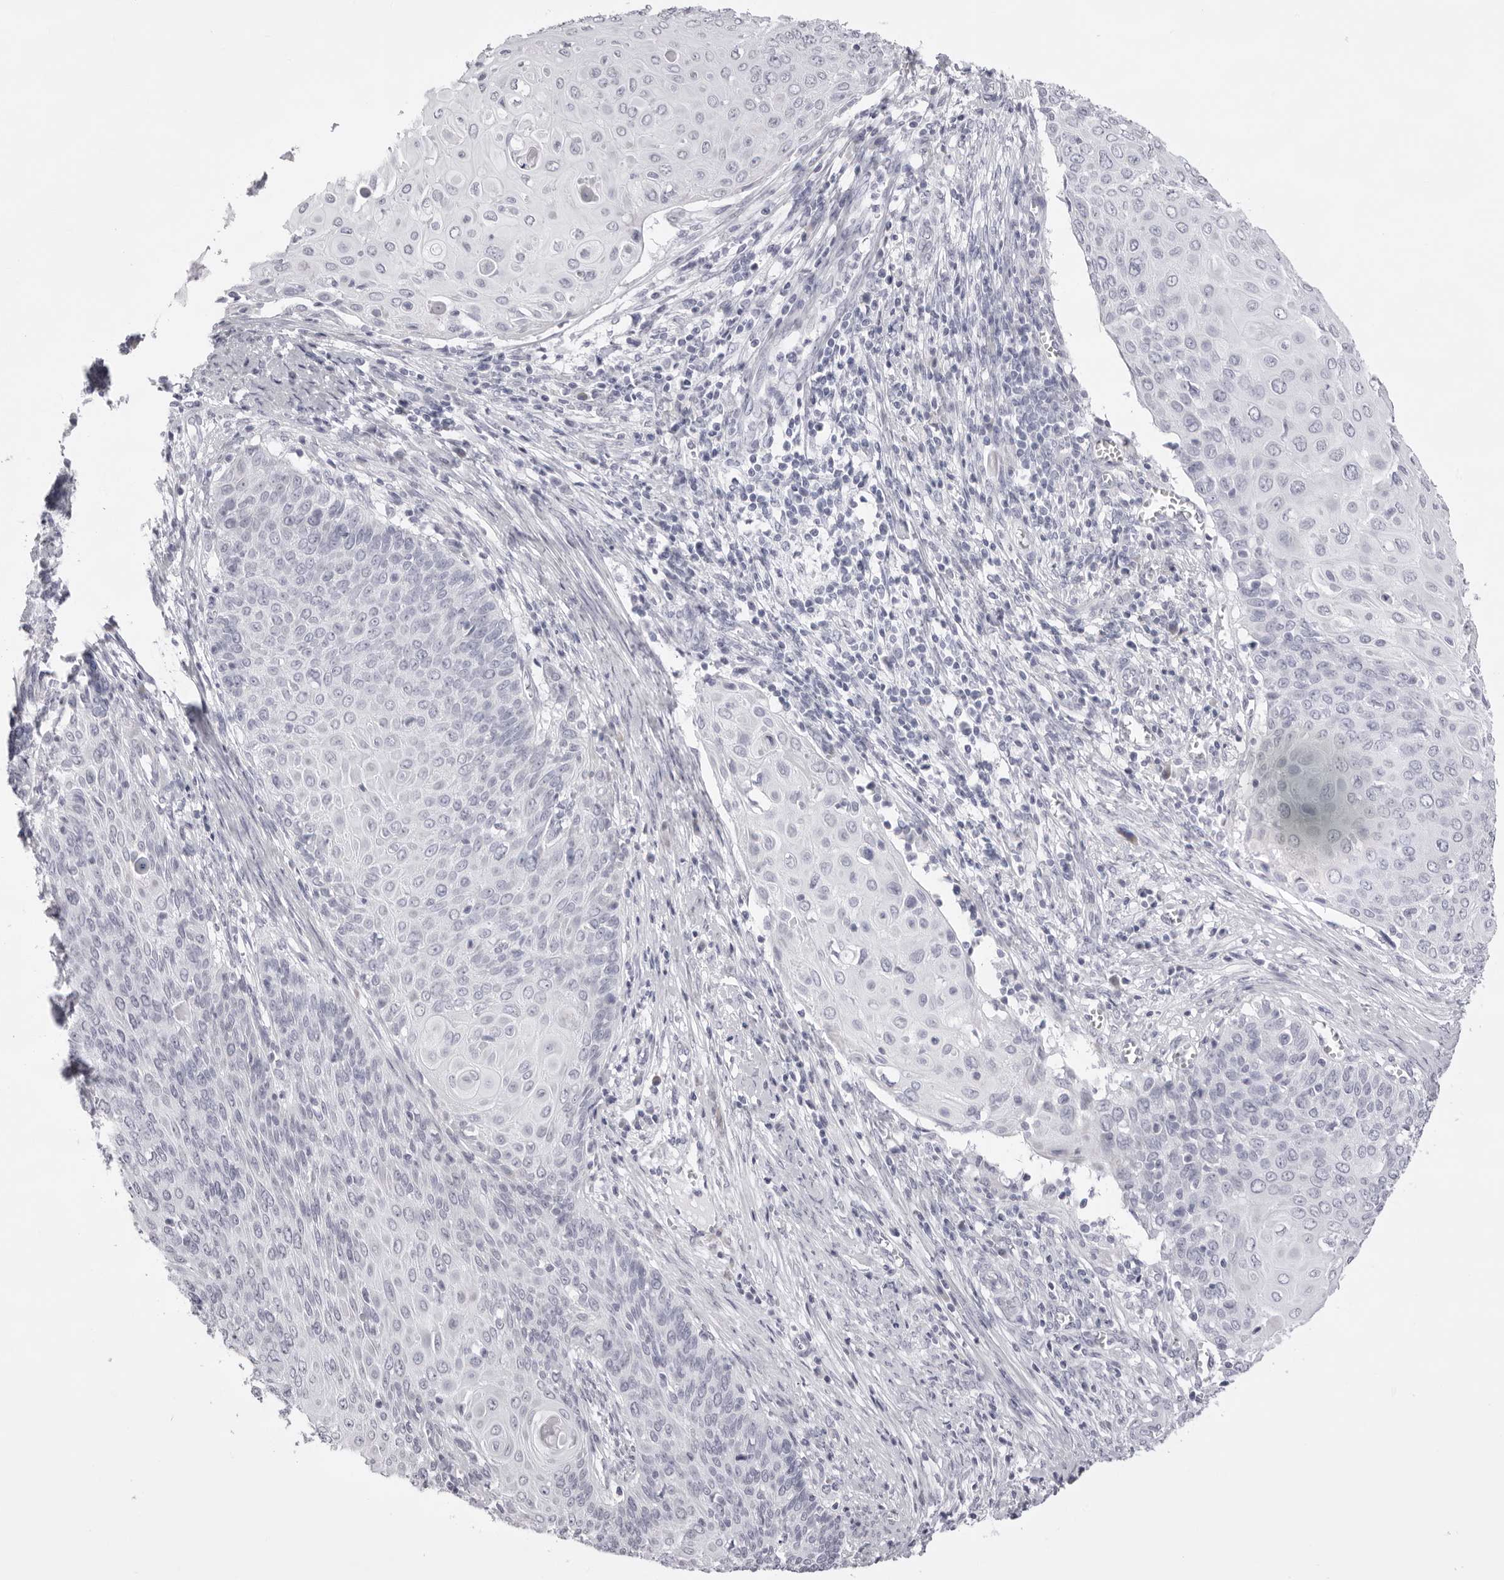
{"staining": {"intensity": "negative", "quantity": "none", "location": "none"}, "tissue": "cervical cancer", "cell_type": "Tumor cells", "image_type": "cancer", "snomed": [{"axis": "morphology", "description": "Squamous cell carcinoma, NOS"}, {"axis": "topography", "description": "Cervix"}], "caption": "Tumor cells show no significant protein expression in cervical cancer.", "gene": "SMIM2", "patient": {"sex": "female", "age": 39}}